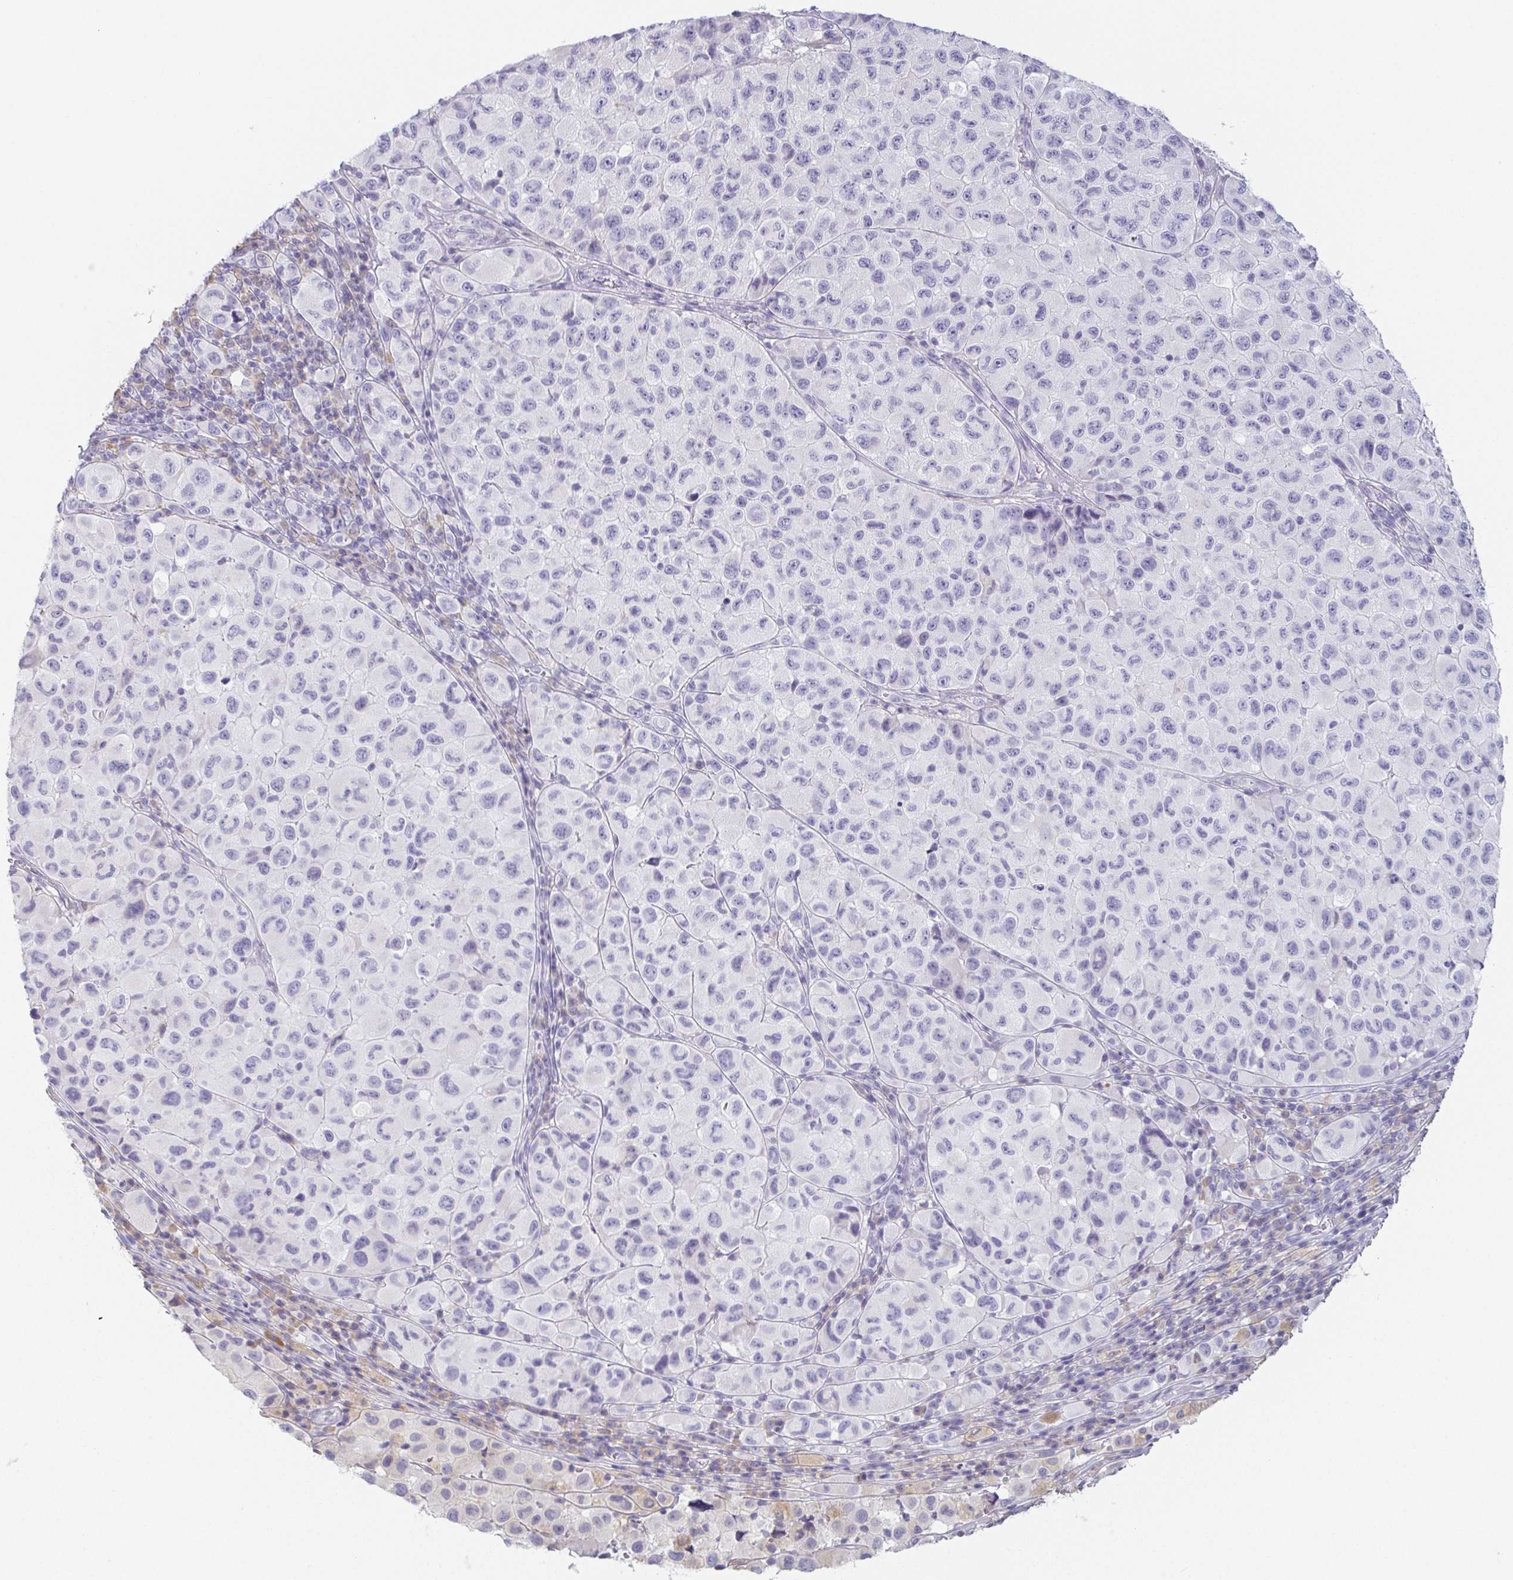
{"staining": {"intensity": "negative", "quantity": "none", "location": "none"}, "tissue": "melanoma", "cell_type": "Tumor cells", "image_type": "cancer", "snomed": [{"axis": "morphology", "description": "Malignant melanoma, NOS"}, {"axis": "topography", "description": "Skin"}], "caption": "The image displays no staining of tumor cells in malignant melanoma.", "gene": "PRR27", "patient": {"sex": "male", "age": 93}}